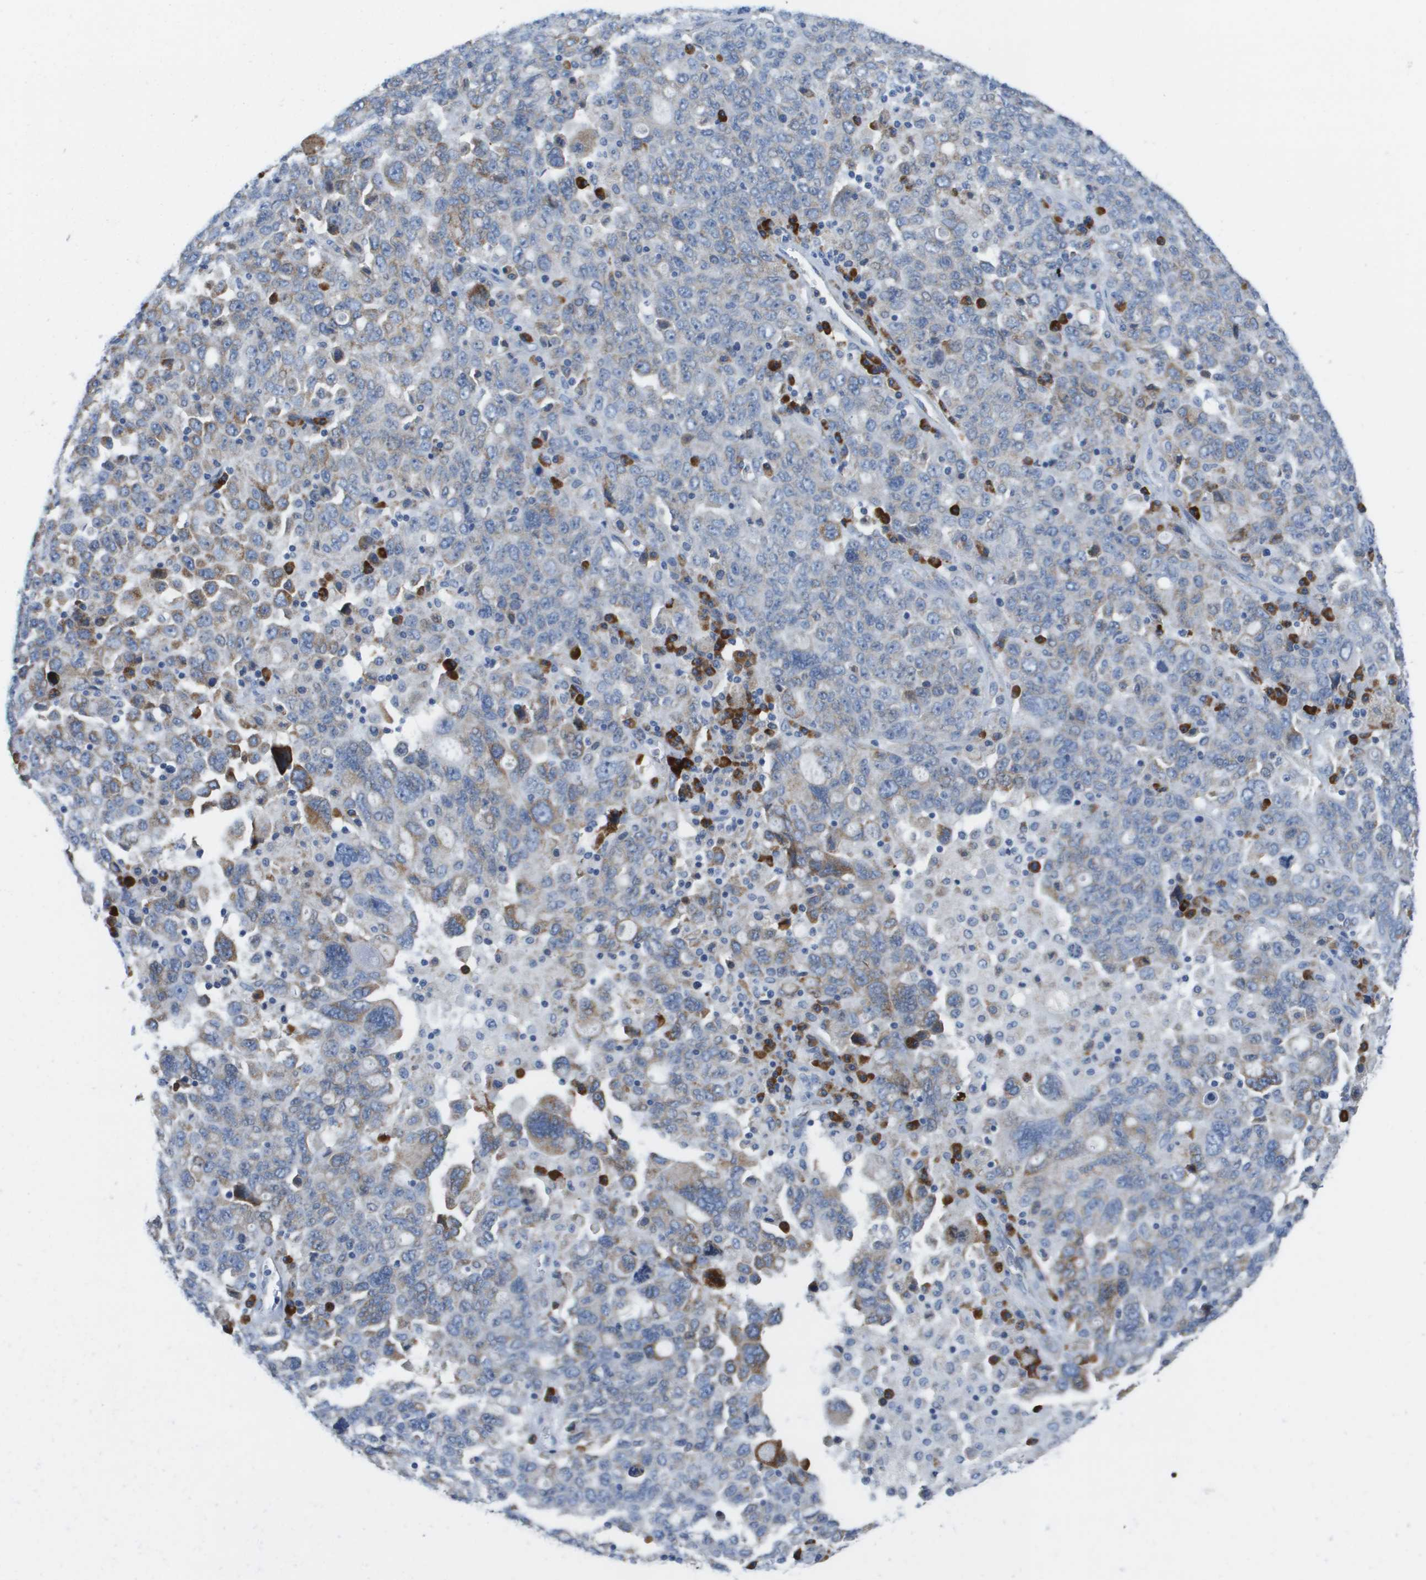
{"staining": {"intensity": "moderate", "quantity": "<25%", "location": "cytoplasmic/membranous"}, "tissue": "ovarian cancer", "cell_type": "Tumor cells", "image_type": "cancer", "snomed": [{"axis": "morphology", "description": "Carcinoma, endometroid"}, {"axis": "topography", "description": "Ovary"}], "caption": "An image showing moderate cytoplasmic/membranous positivity in approximately <25% of tumor cells in ovarian cancer (endometroid carcinoma), as visualized by brown immunohistochemical staining.", "gene": "CD3G", "patient": {"sex": "female", "age": 62}}